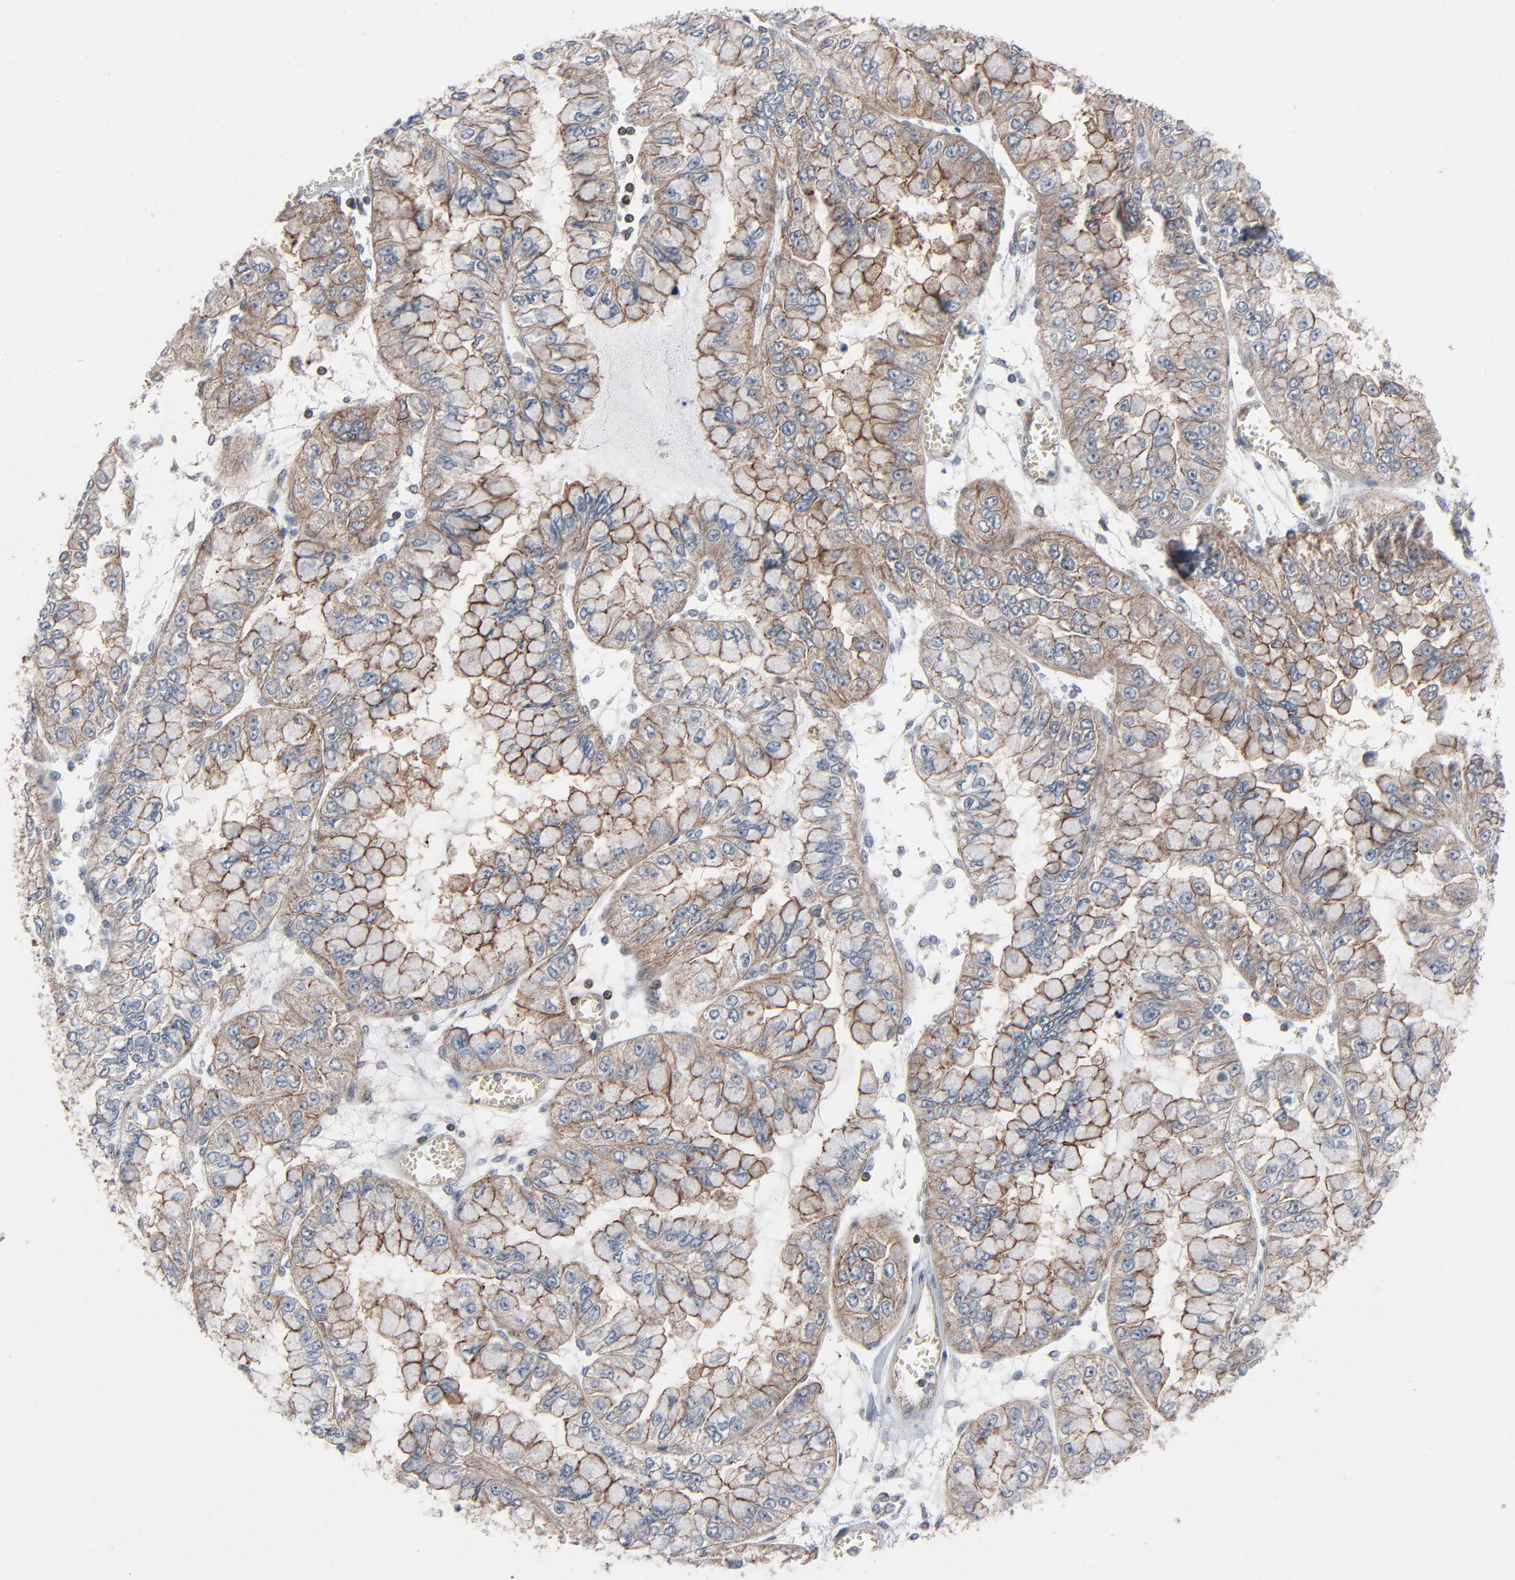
{"staining": {"intensity": "moderate", "quantity": "25%-75%", "location": "cytoplasmic/membranous"}, "tissue": "liver cancer", "cell_type": "Tumor cells", "image_type": "cancer", "snomed": [{"axis": "morphology", "description": "Cholangiocarcinoma"}, {"axis": "topography", "description": "Liver"}], "caption": "Liver cholangiocarcinoma stained for a protein (brown) demonstrates moderate cytoplasmic/membranous positive expression in about 25%-75% of tumor cells.", "gene": "OPTN", "patient": {"sex": "female", "age": 79}}